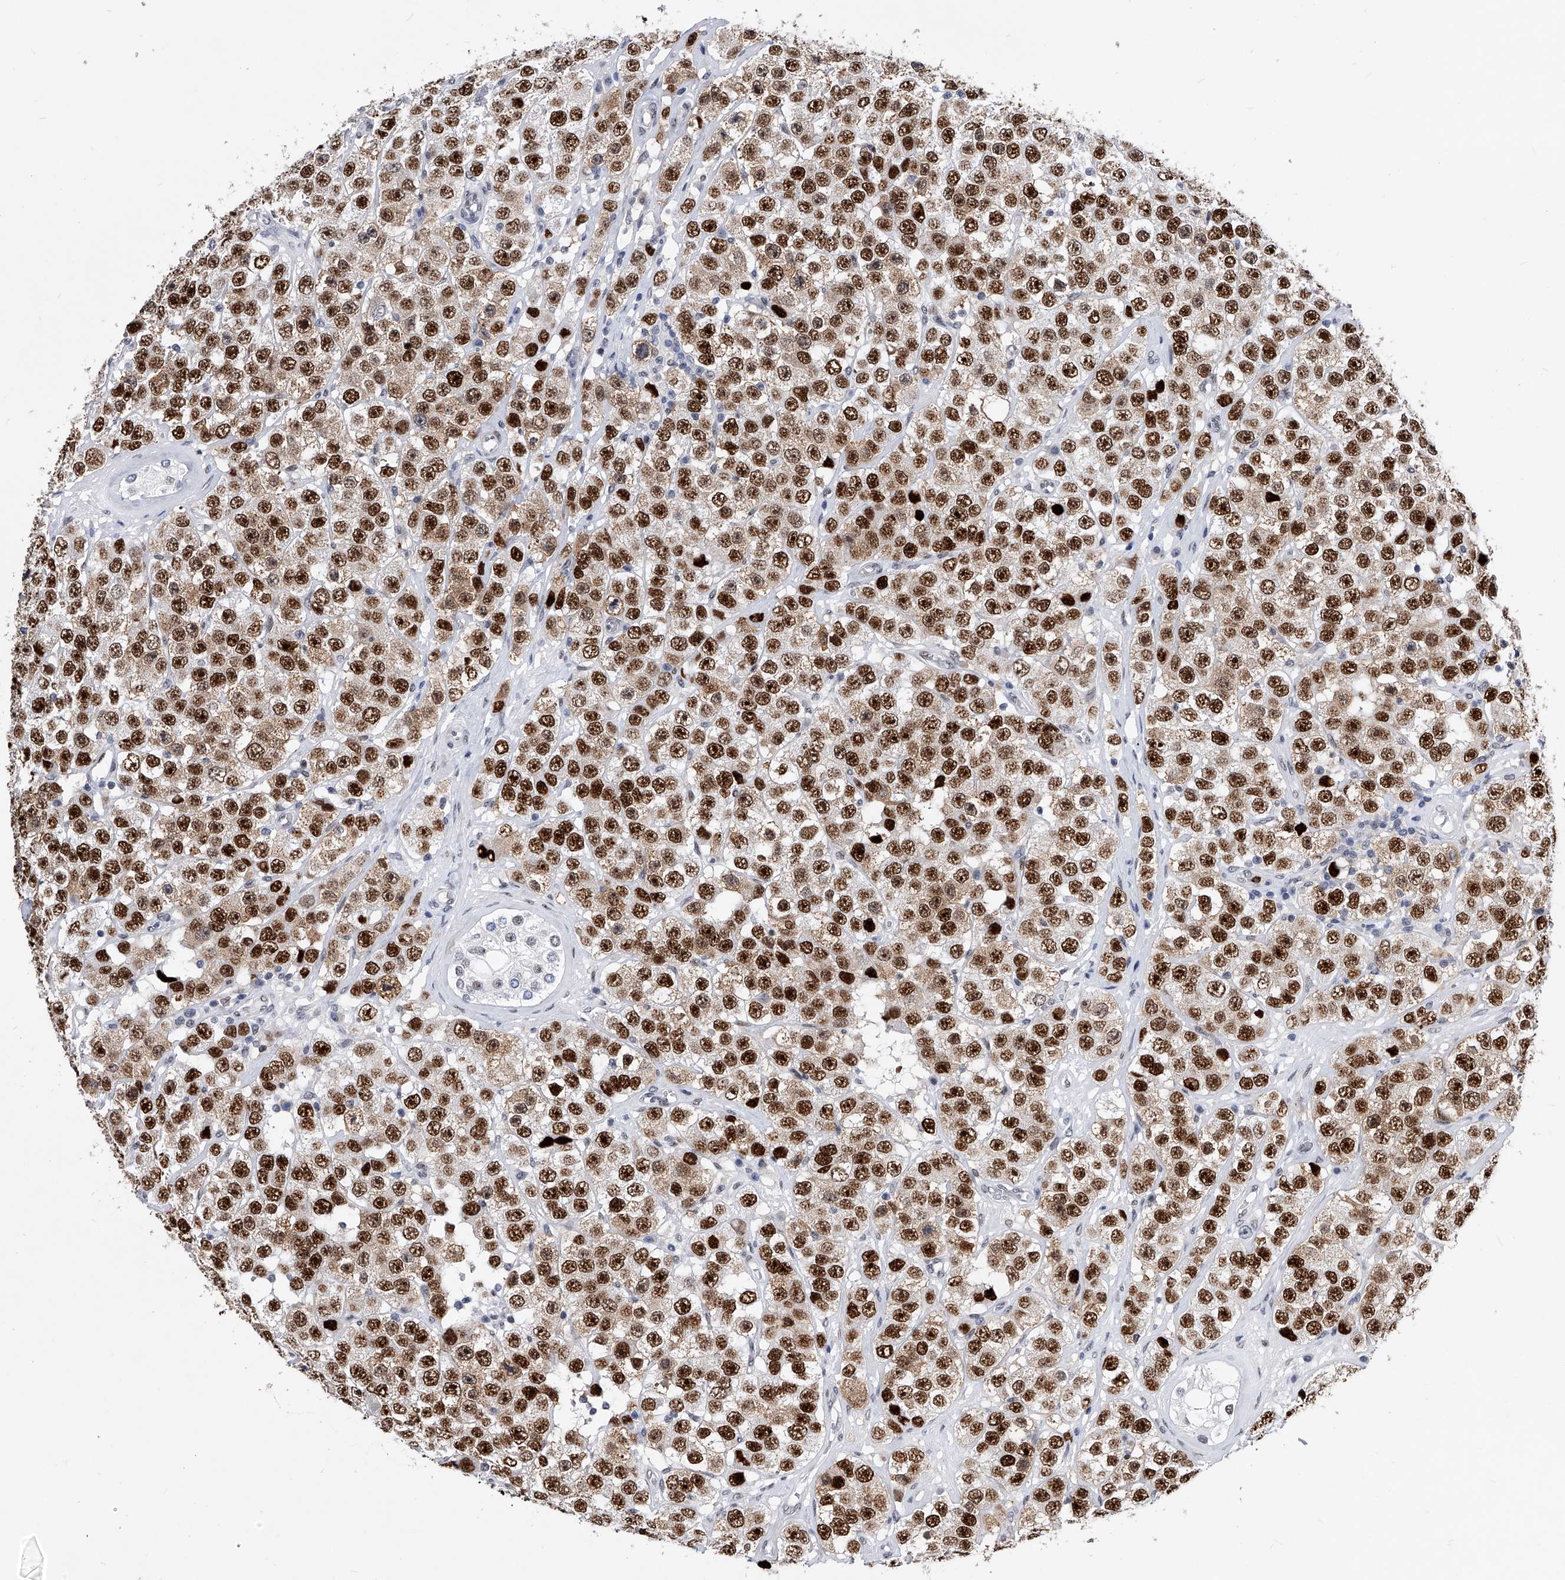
{"staining": {"intensity": "strong", "quantity": ">75%", "location": "nuclear"}, "tissue": "testis cancer", "cell_type": "Tumor cells", "image_type": "cancer", "snomed": [{"axis": "morphology", "description": "Seminoma, NOS"}, {"axis": "topography", "description": "Testis"}], "caption": "Human testis cancer (seminoma) stained with a protein marker reveals strong staining in tumor cells.", "gene": "TESK2", "patient": {"sex": "male", "age": 28}}